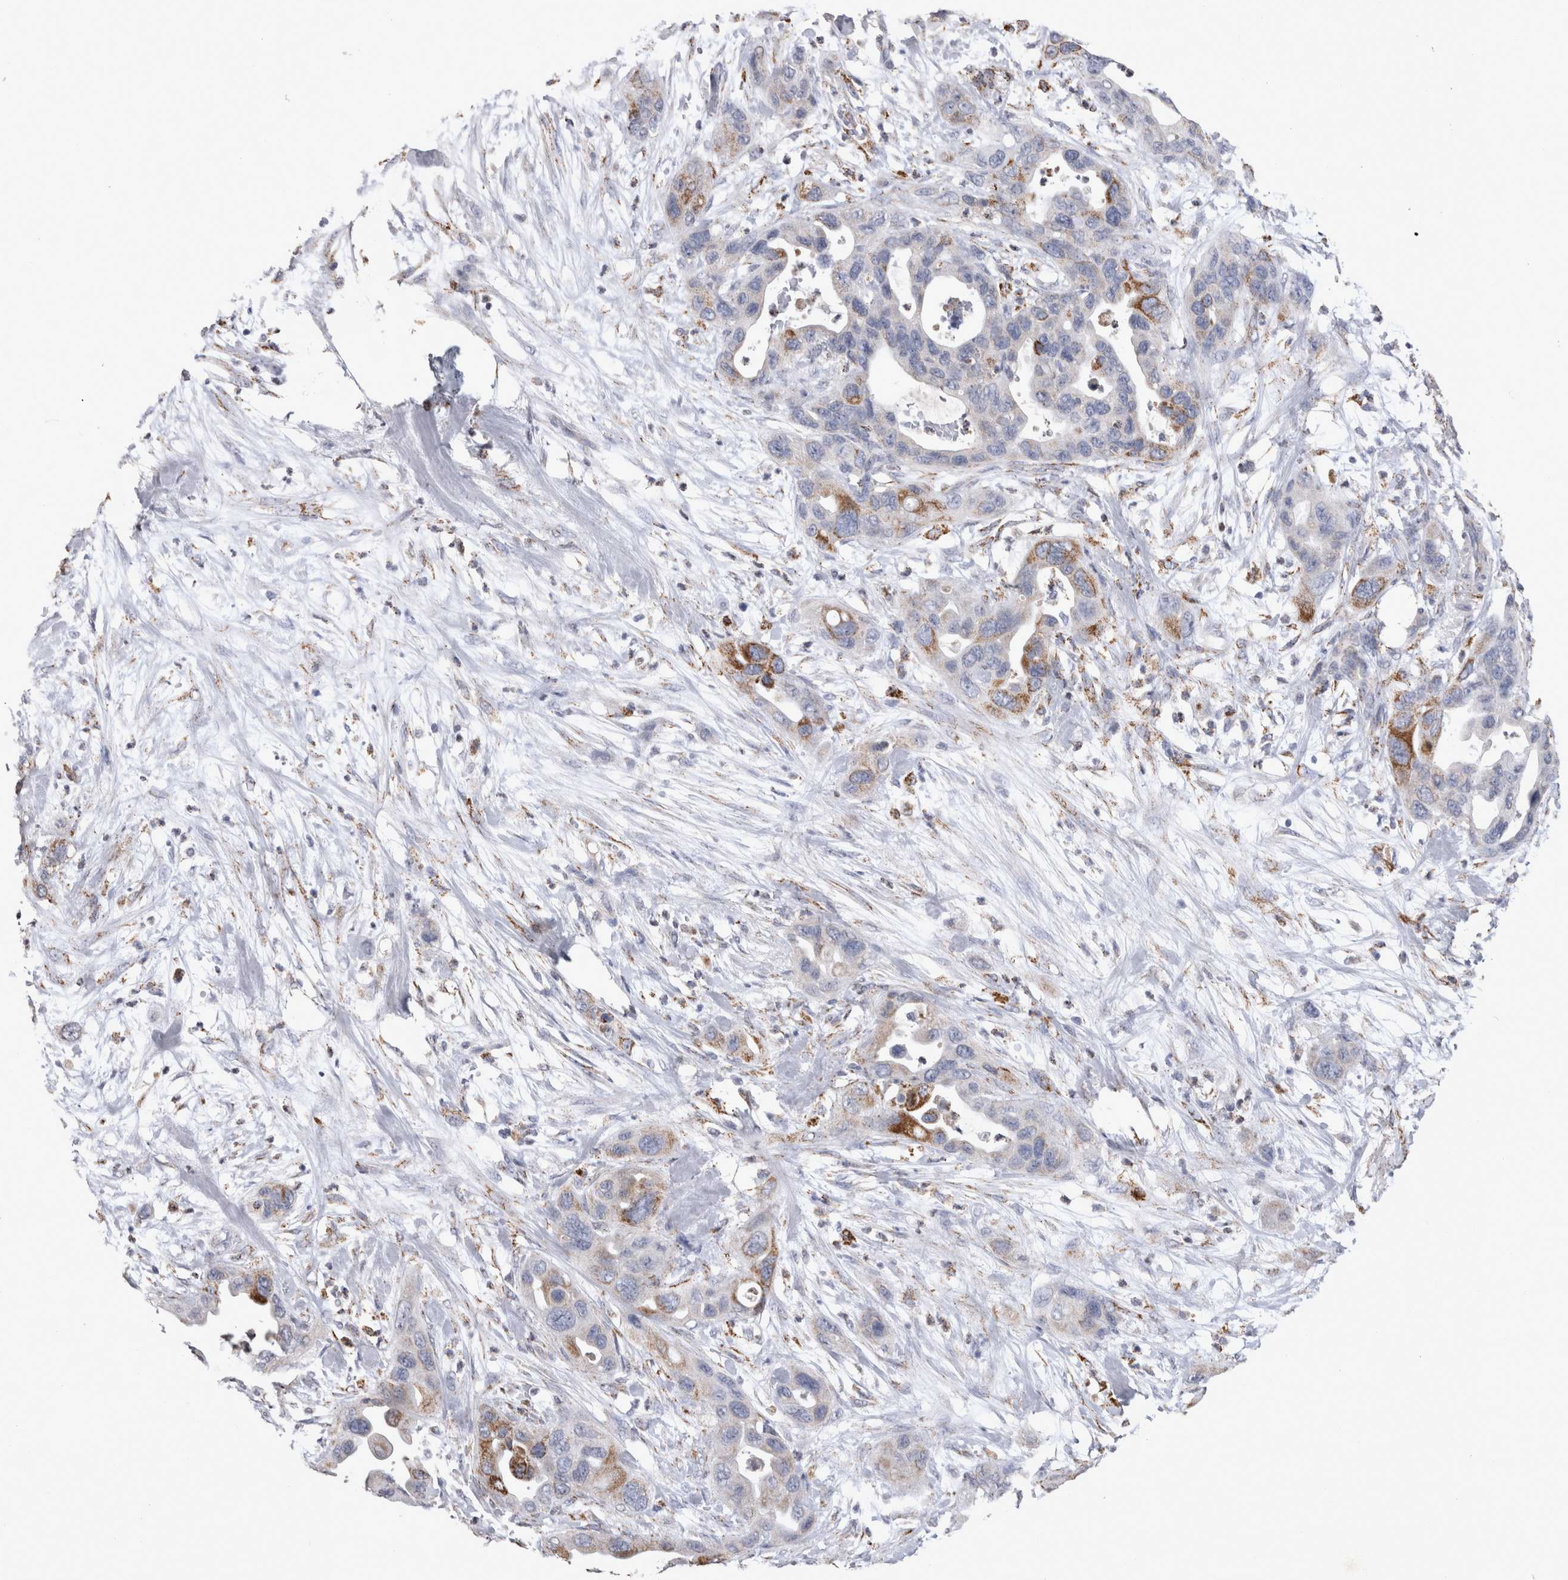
{"staining": {"intensity": "moderate", "quantity": "<25%", "location": "cytoplasmic/membranous"}, "tissue": "pancreatic cancer", "cell_type": "Tumor cells", "image_type": "cancer", "snomed": [{"axis": "morphology", "description": "Adenocarcinoma, NOS"}, {"axis": "topography", "description": "Pancreas"}], "caption": "This photomicrograph demonstrates pancreatic cancer (adenocarcinoma) stained with IHC to label a protein in brown. The cytoplasmic/membranous of tumor cells show moderate positivity for the protein. Nuclei are counter-stained blue.", "gene": "DKK3", "patient": {"sex": "female", "age": 71}}